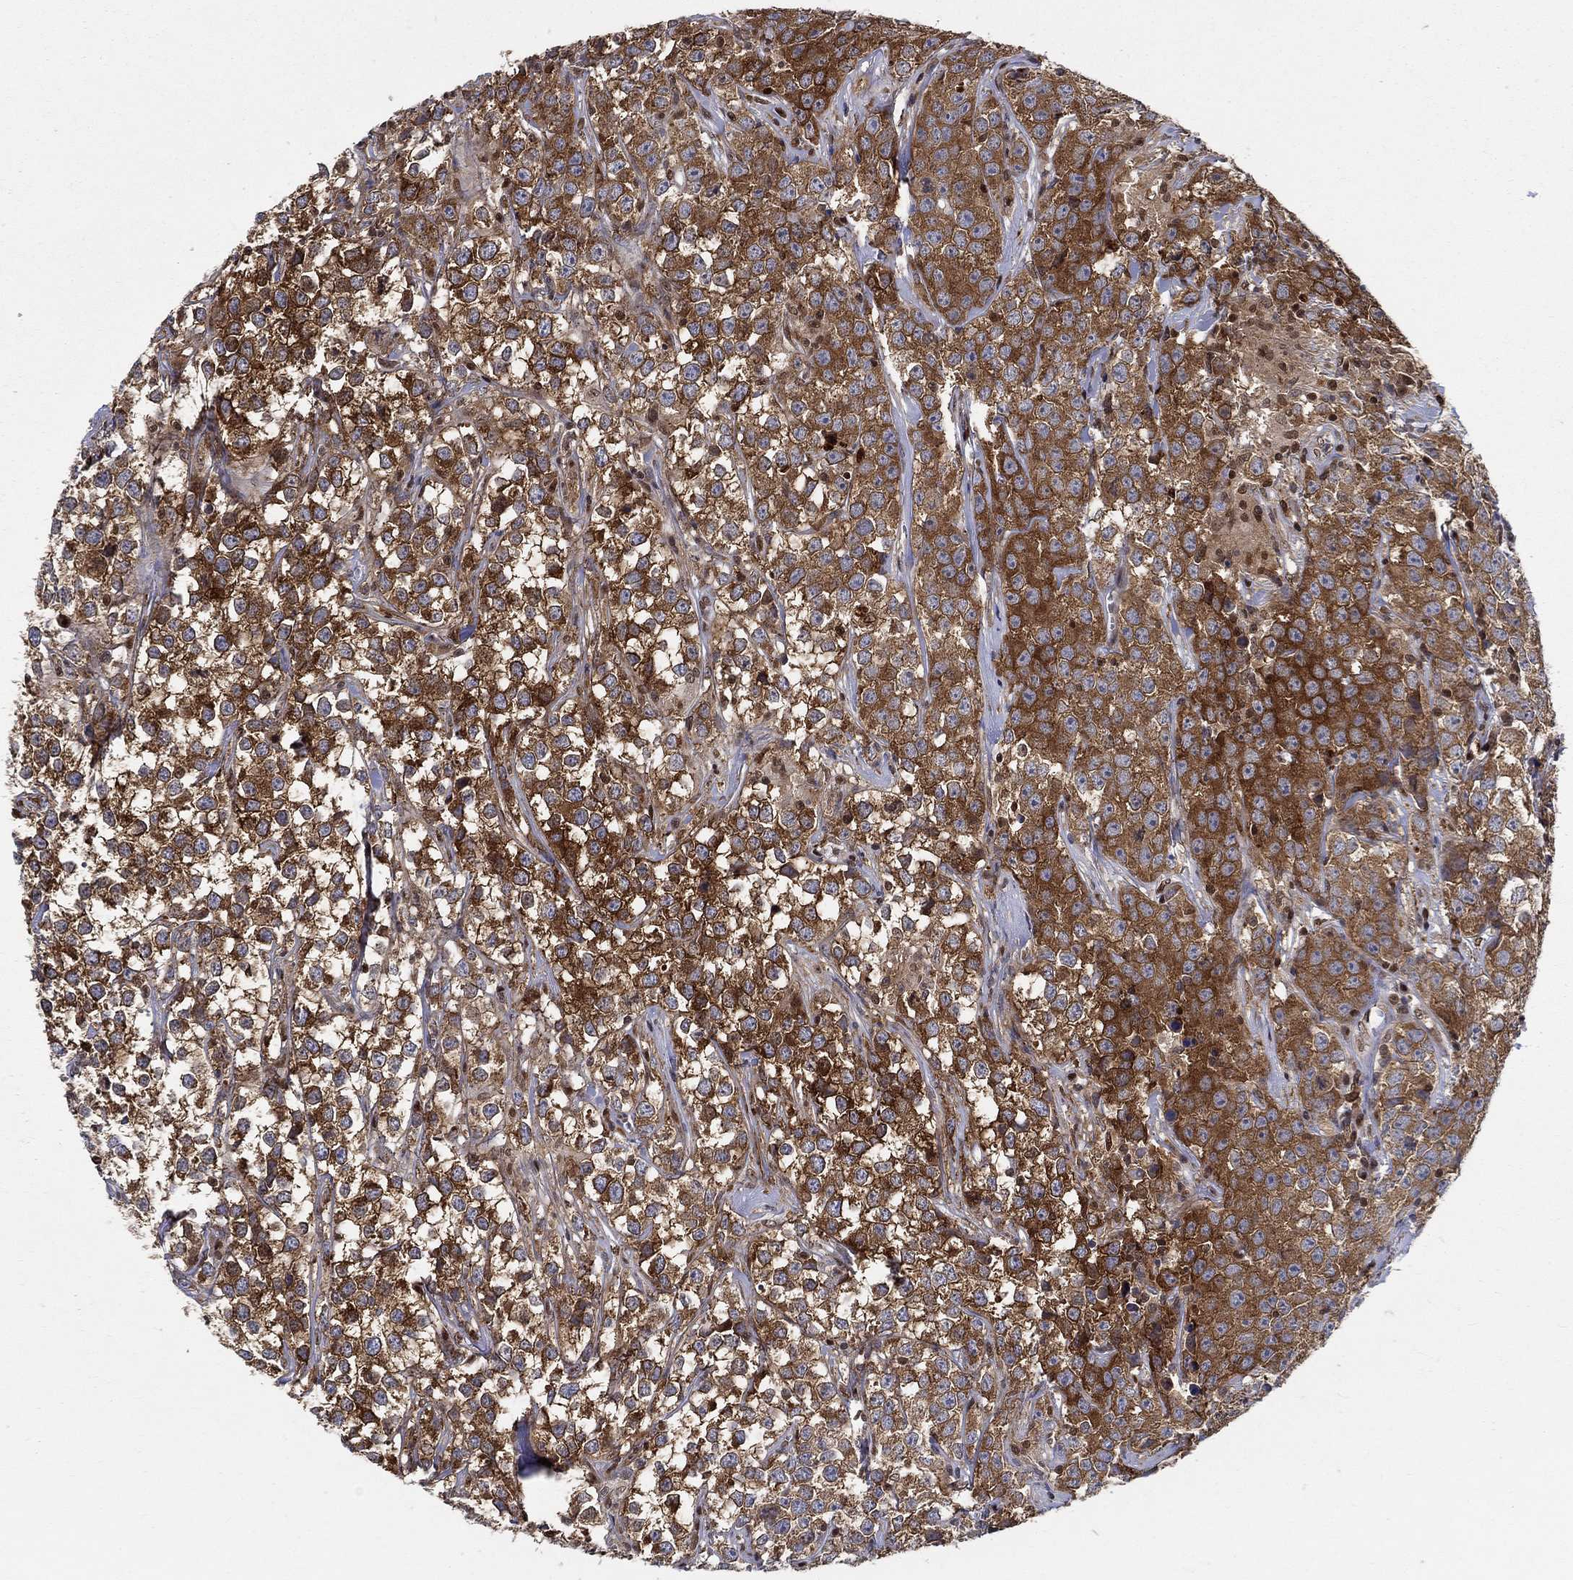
{"staining": {"intensity": "strong", "quantity": "25%-75%", "location": "cytoplasmic/membranous"}, "tissue": "testis cancer", "cell_type": "Tumor cells", "image_type": "cancer", "snomed": [{"axis": "morphology", "description": "Seminoma, NOS"}, {"axis": "topography", "description": "Testis"}], "caption": "Tumor cells reveal high levels of strong cytoplasmic/membranous staining in about 25%-75% of cells in human seminoma (testis). Using DAB (3,3'-diaminobenzidine) (brown) and hematoxylin (blue) stains, captured at high magnification using brightfield microscopy.", "gene": "ZNF594", "patient": {"sex": "male", "age": 59}}